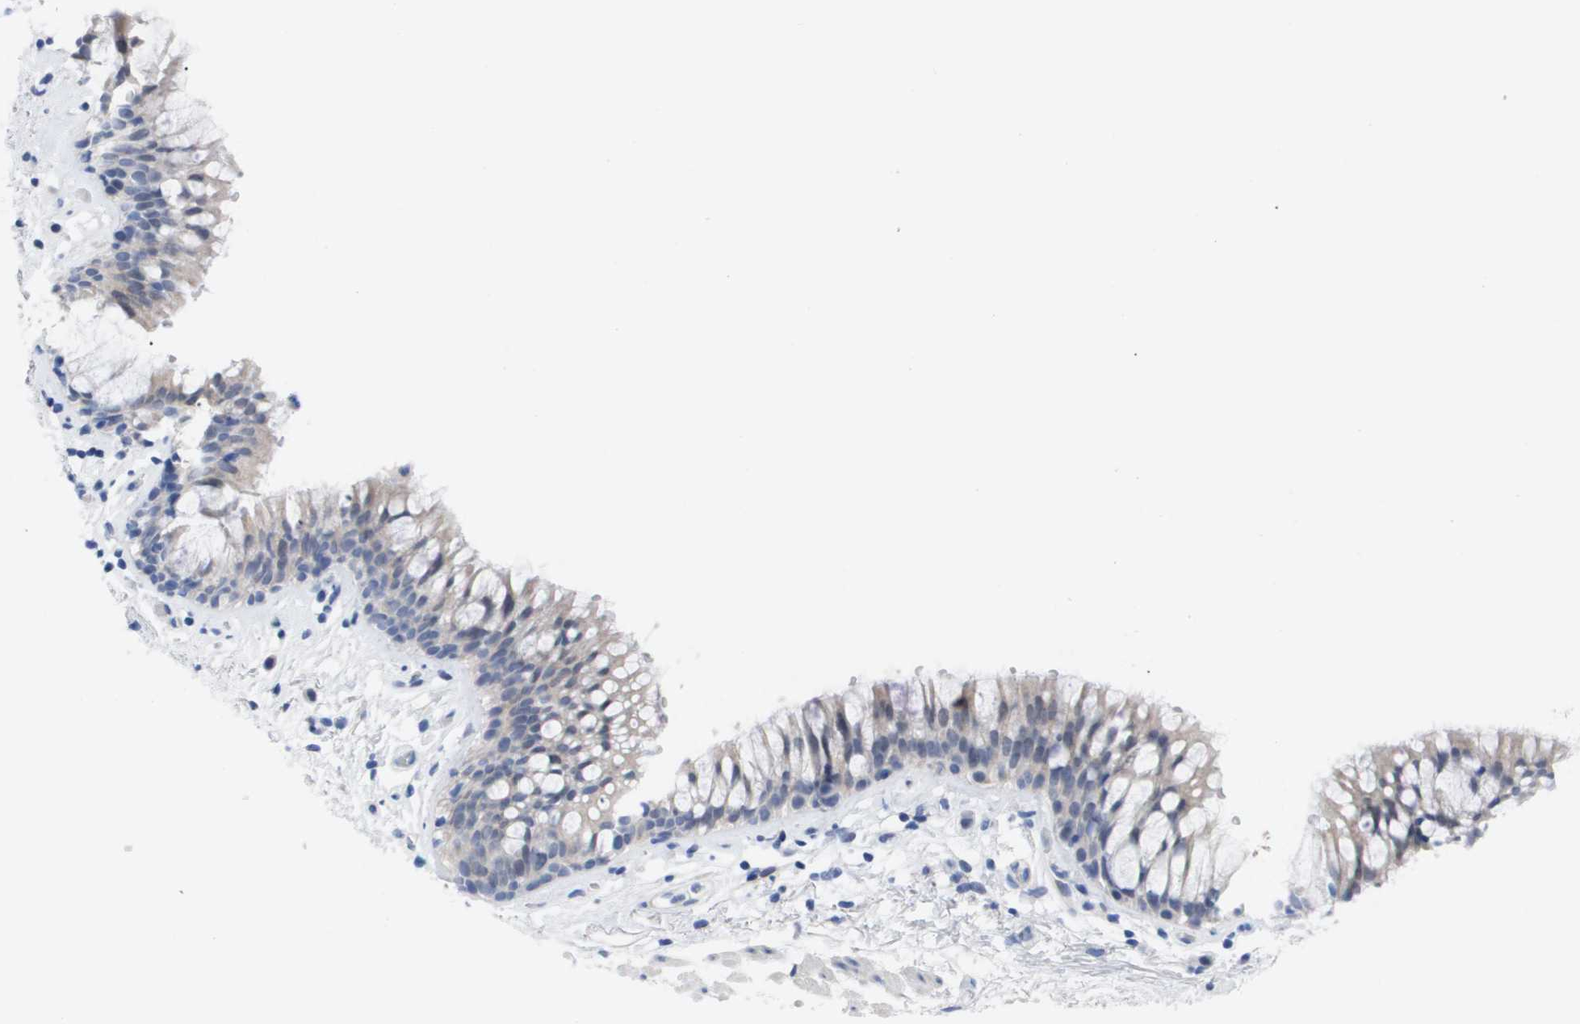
{"staining": {"intensity": "negative", "quantity": "none", "location": "none"}, "tissue": "bronchus", "cell_type": "Respiratory epithelial cells", "image_type": "normal", "snomed": [{"axis": "morphology", "description": "Normal tissue, NOS"}, {"axis": "morphology", "description": "Inflammation, NOS"}, {"axis": "topography", "description": "Cartilage tissue"}, {"axis": "topography", "description": "Bronchus"}], "caption": "IHC photomicrograph of benign human bronchus stained for a protein (brown), which displays no expression in respiratory epithelial cells. Brightfield microscopy of immunohistochemistry (IHC) stained with DAB (brown) and hematoxylin (blue), captured at high magnification.", "gene": "CAV3", "patient": {"sex": "male", "age": 77}}